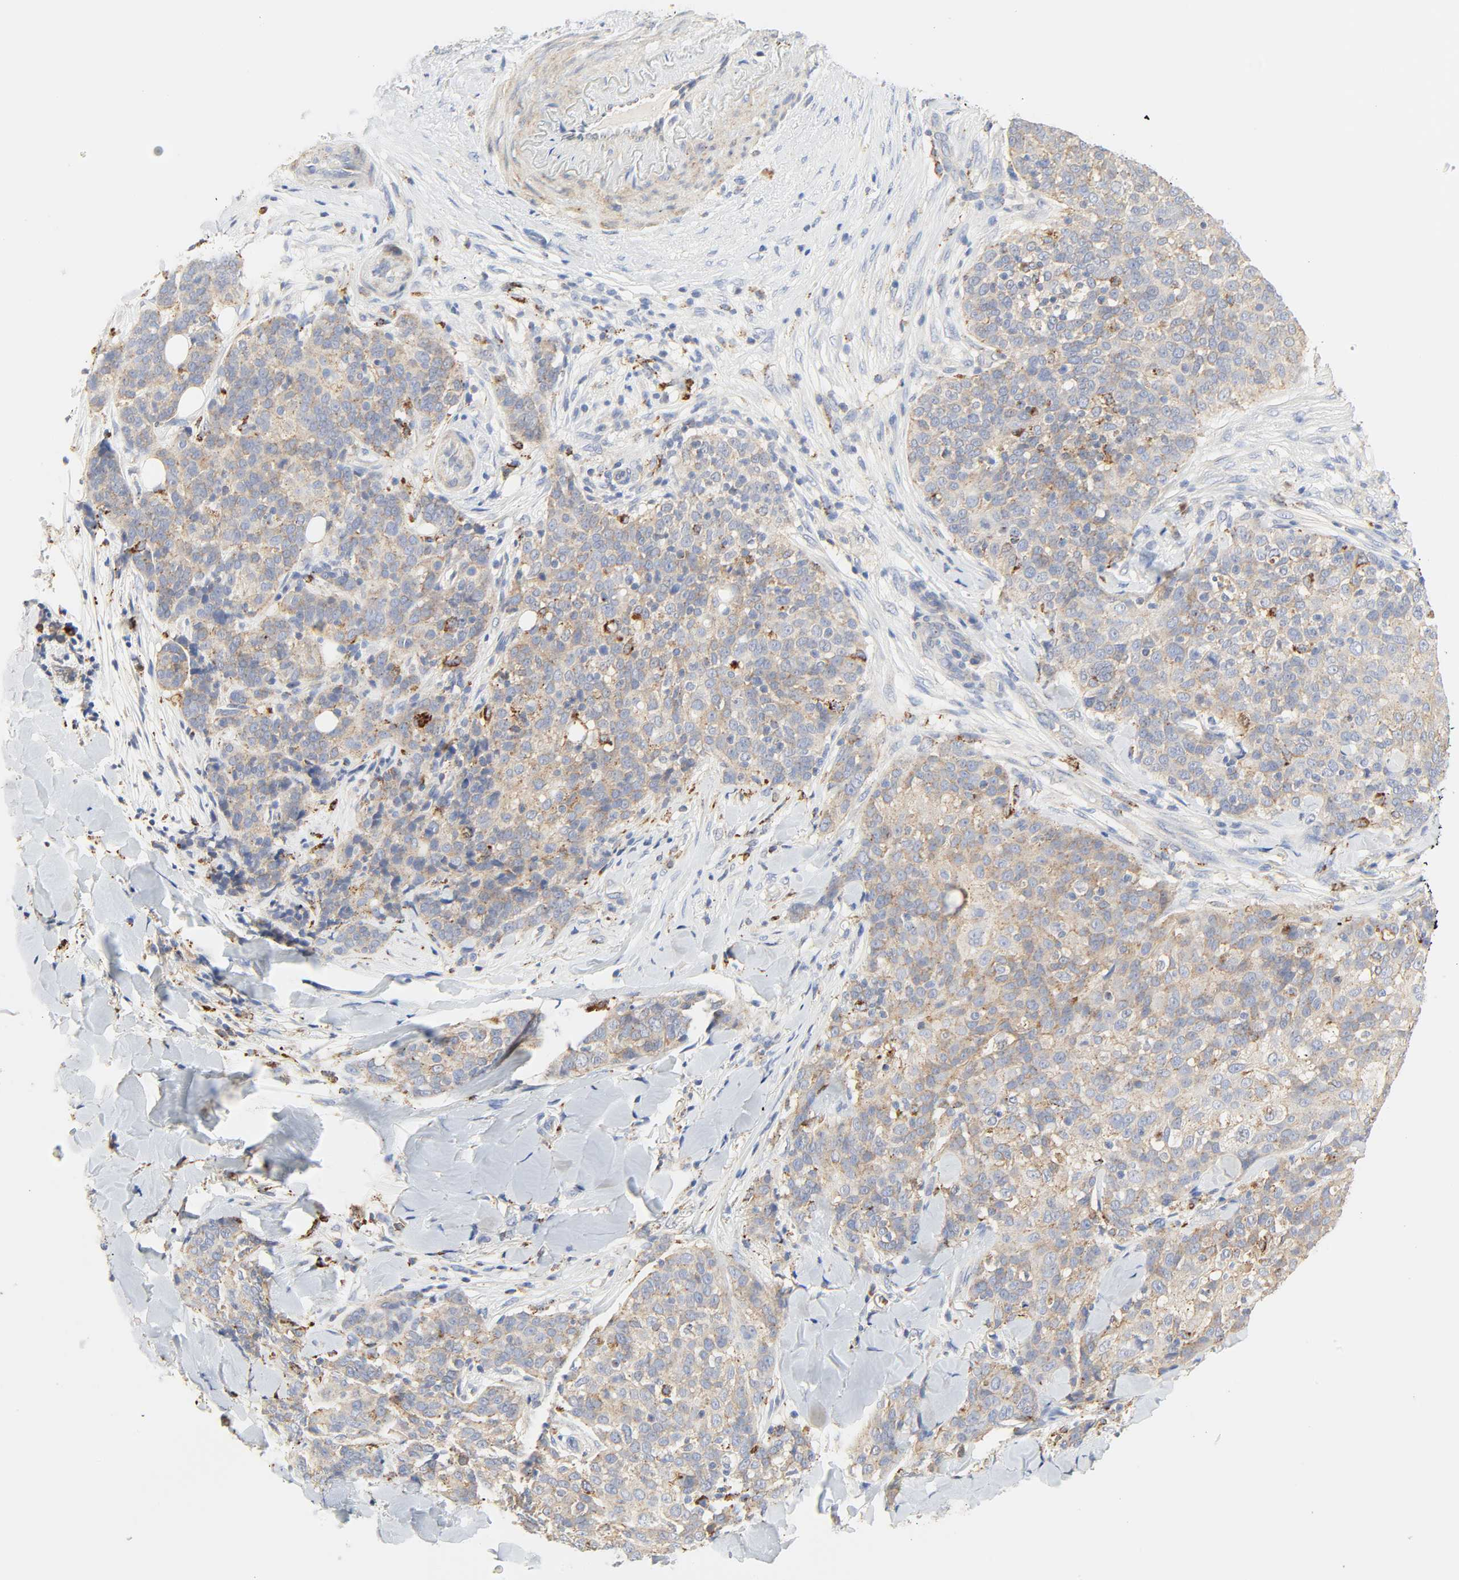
{"staining": {"intensity": "weak", "quantity": "25%-75%", "location": "cytoplasmic/membranous"}, "tissue": "skin cancer", "cell_type": "Tumor cells", "image_type": "cancer", "snomed": [{"axis": "morphology", "description": "Normal tissue, NOS"}, {"axis": "morphology", "description": "Squamous cell carcinoma, NOS"}, {"axis": "topography", "description": "Skin"}], "caption": "This micrograph displays IHC staining of squamous cell carcinoma (skin), with low weak cytoplasmic/membranous positivity in approximately 25%-75% of tumor cells.", "gene": "CAMK2A", "patient": {"sex": "female", "age": 83}}